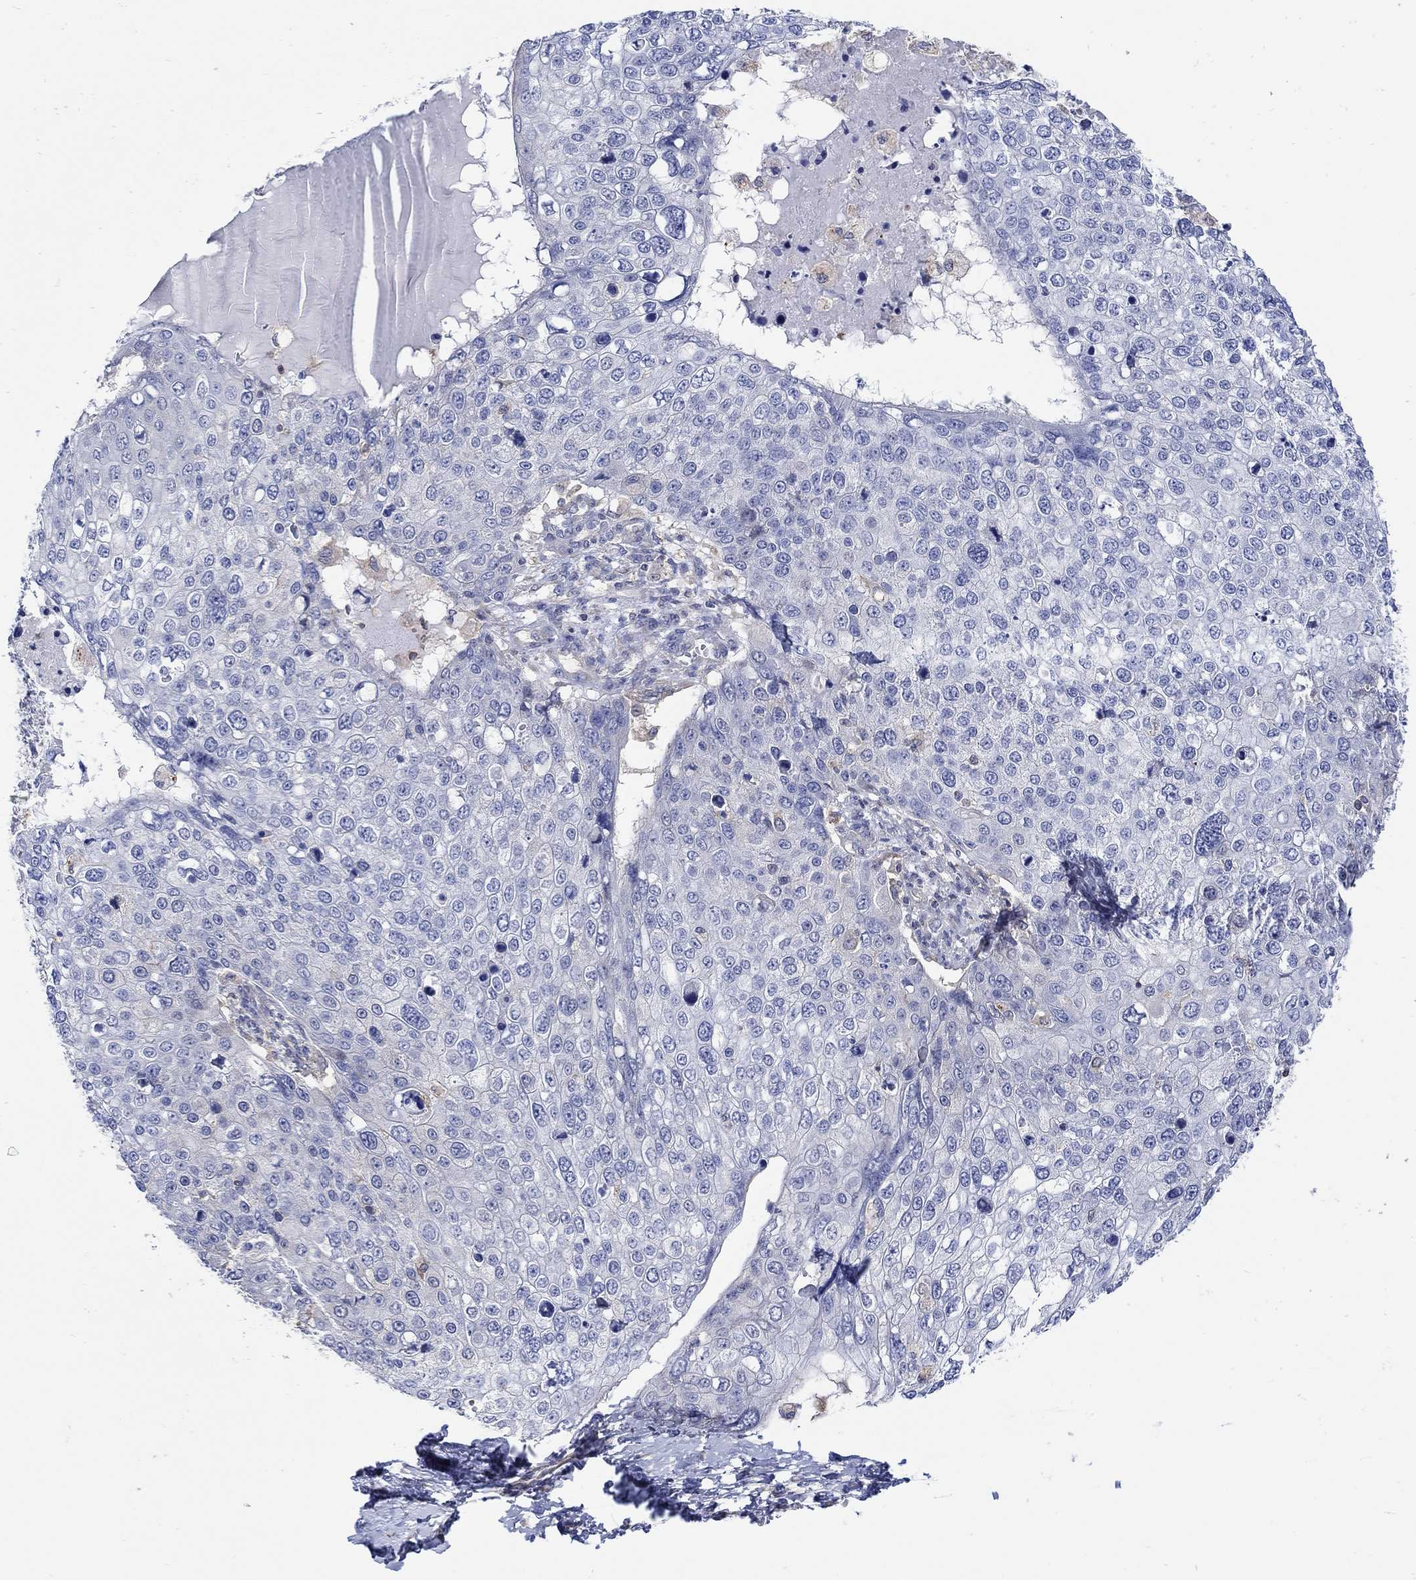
{"staining": {"intensity": "negative", "quantity": "none", "location": "none"}, "tissue": "skin cancer", "cell_type": "Tumor cells", "image_type": "cancer", "snomed": [{"axis": "morphology", "description": "Squamous cell carcinoma, NOS"}, {"axis": "topography", "description": "Skin"}], "caption": "This is an immunohistochemistry histopathology image of human squamous cell carcinoma (skin). There is no expression in tumor cells.", "gene": "TEKT3", "patient": {"sex": "male", "age": 71}}